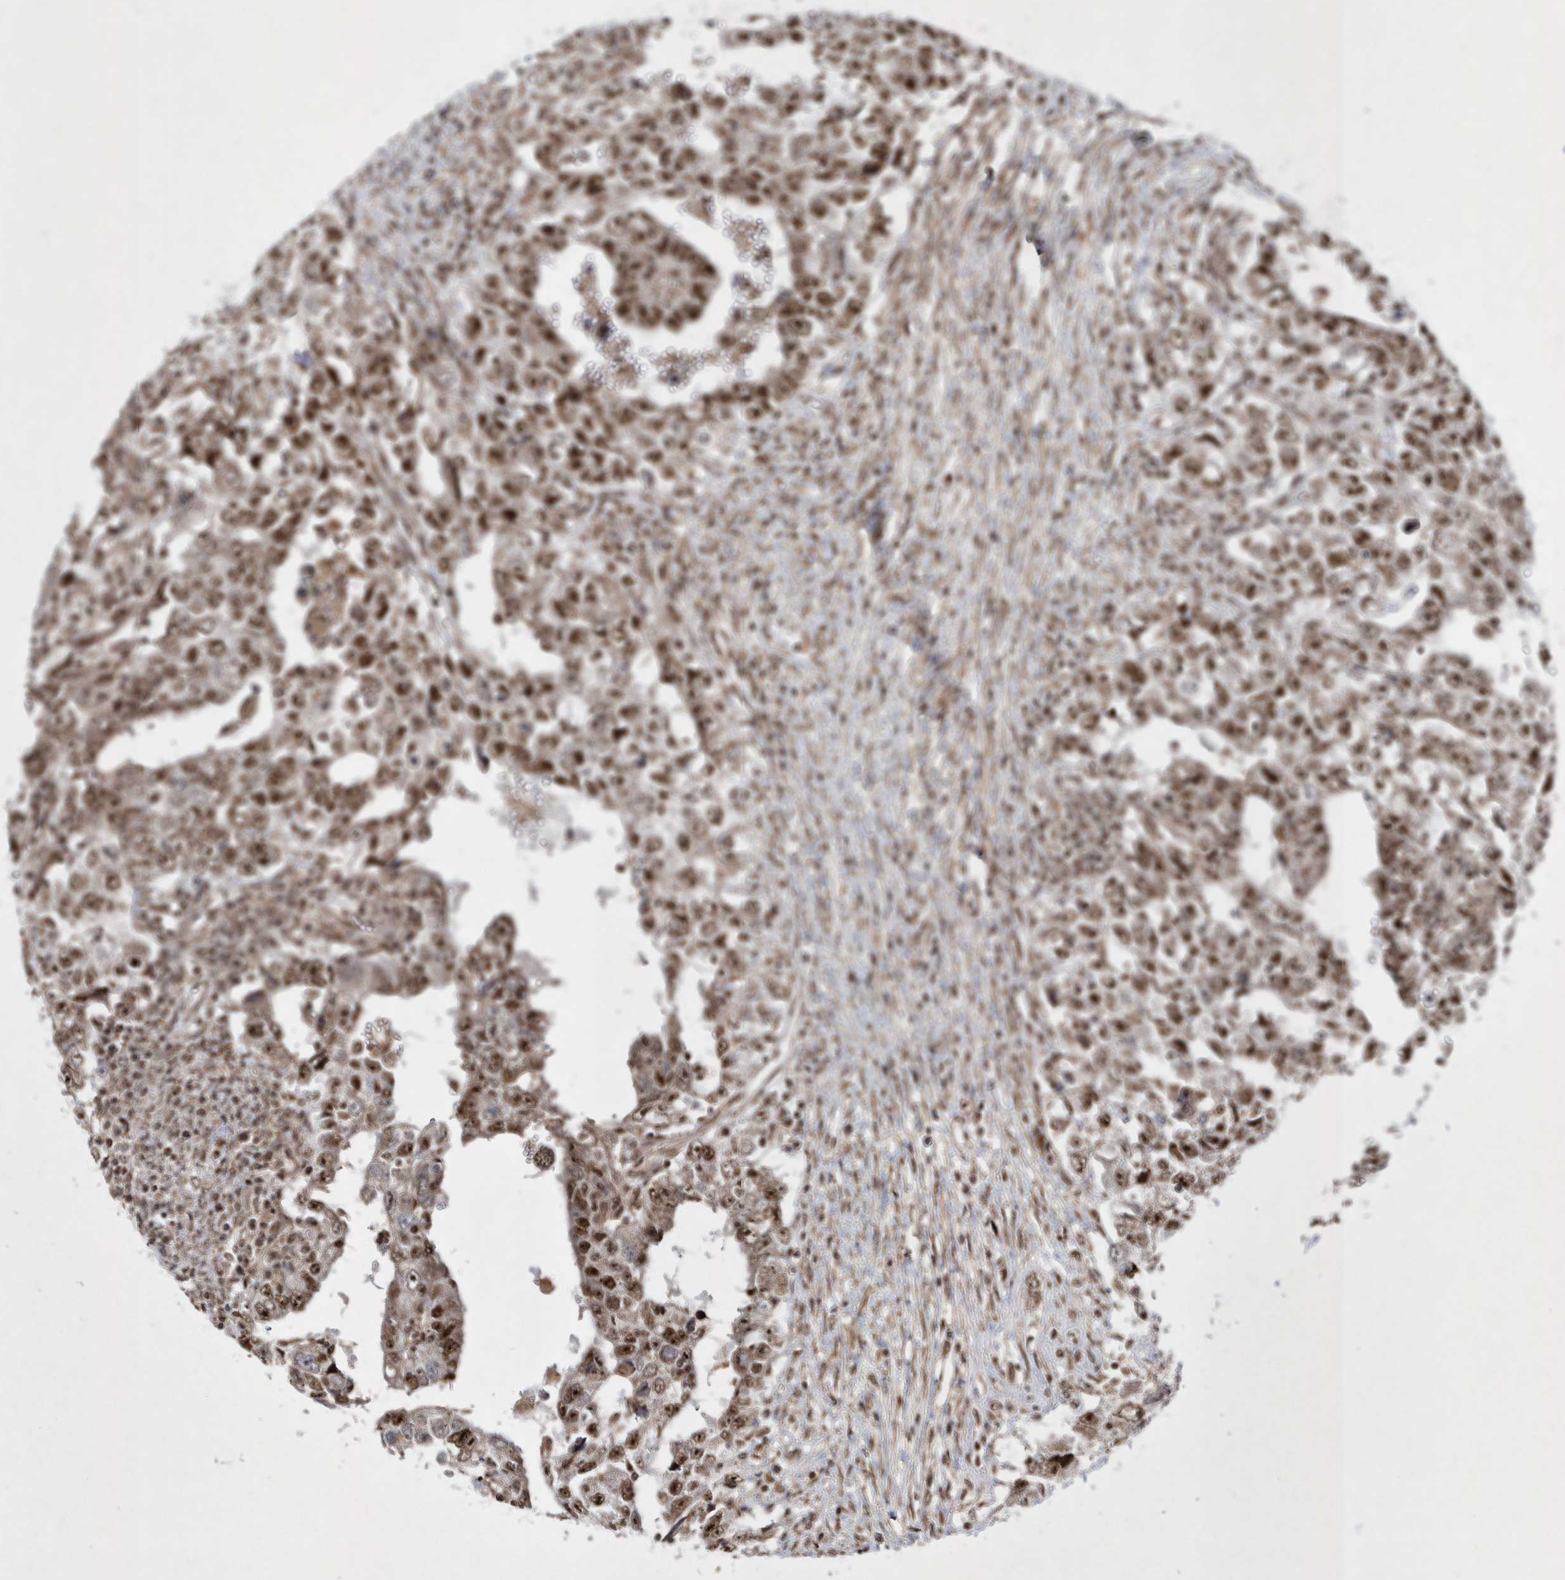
{"staining": {"intensity": "strong", "quantity": ">75%", "location": "cytoplasmic/membranous,nuclear"}, "tissue": "testis cancer", "cell_type": "Tumor cells", "image_type": "cancer", "snomed": [{"axis": "morphology", "description": "Carcinoma, Embryonal, NOS"}, {"axis": "topography", "description": "Testis"}], "caption": "Strong cytoplasmic/membranous and nuclear positivity for a protein is present in about >75% of tumor cells of testis embryonal carcinoma using immunohistochemistry.", "gene": "SOWAHB", "patient": {"sex": "male", "age": 26}}